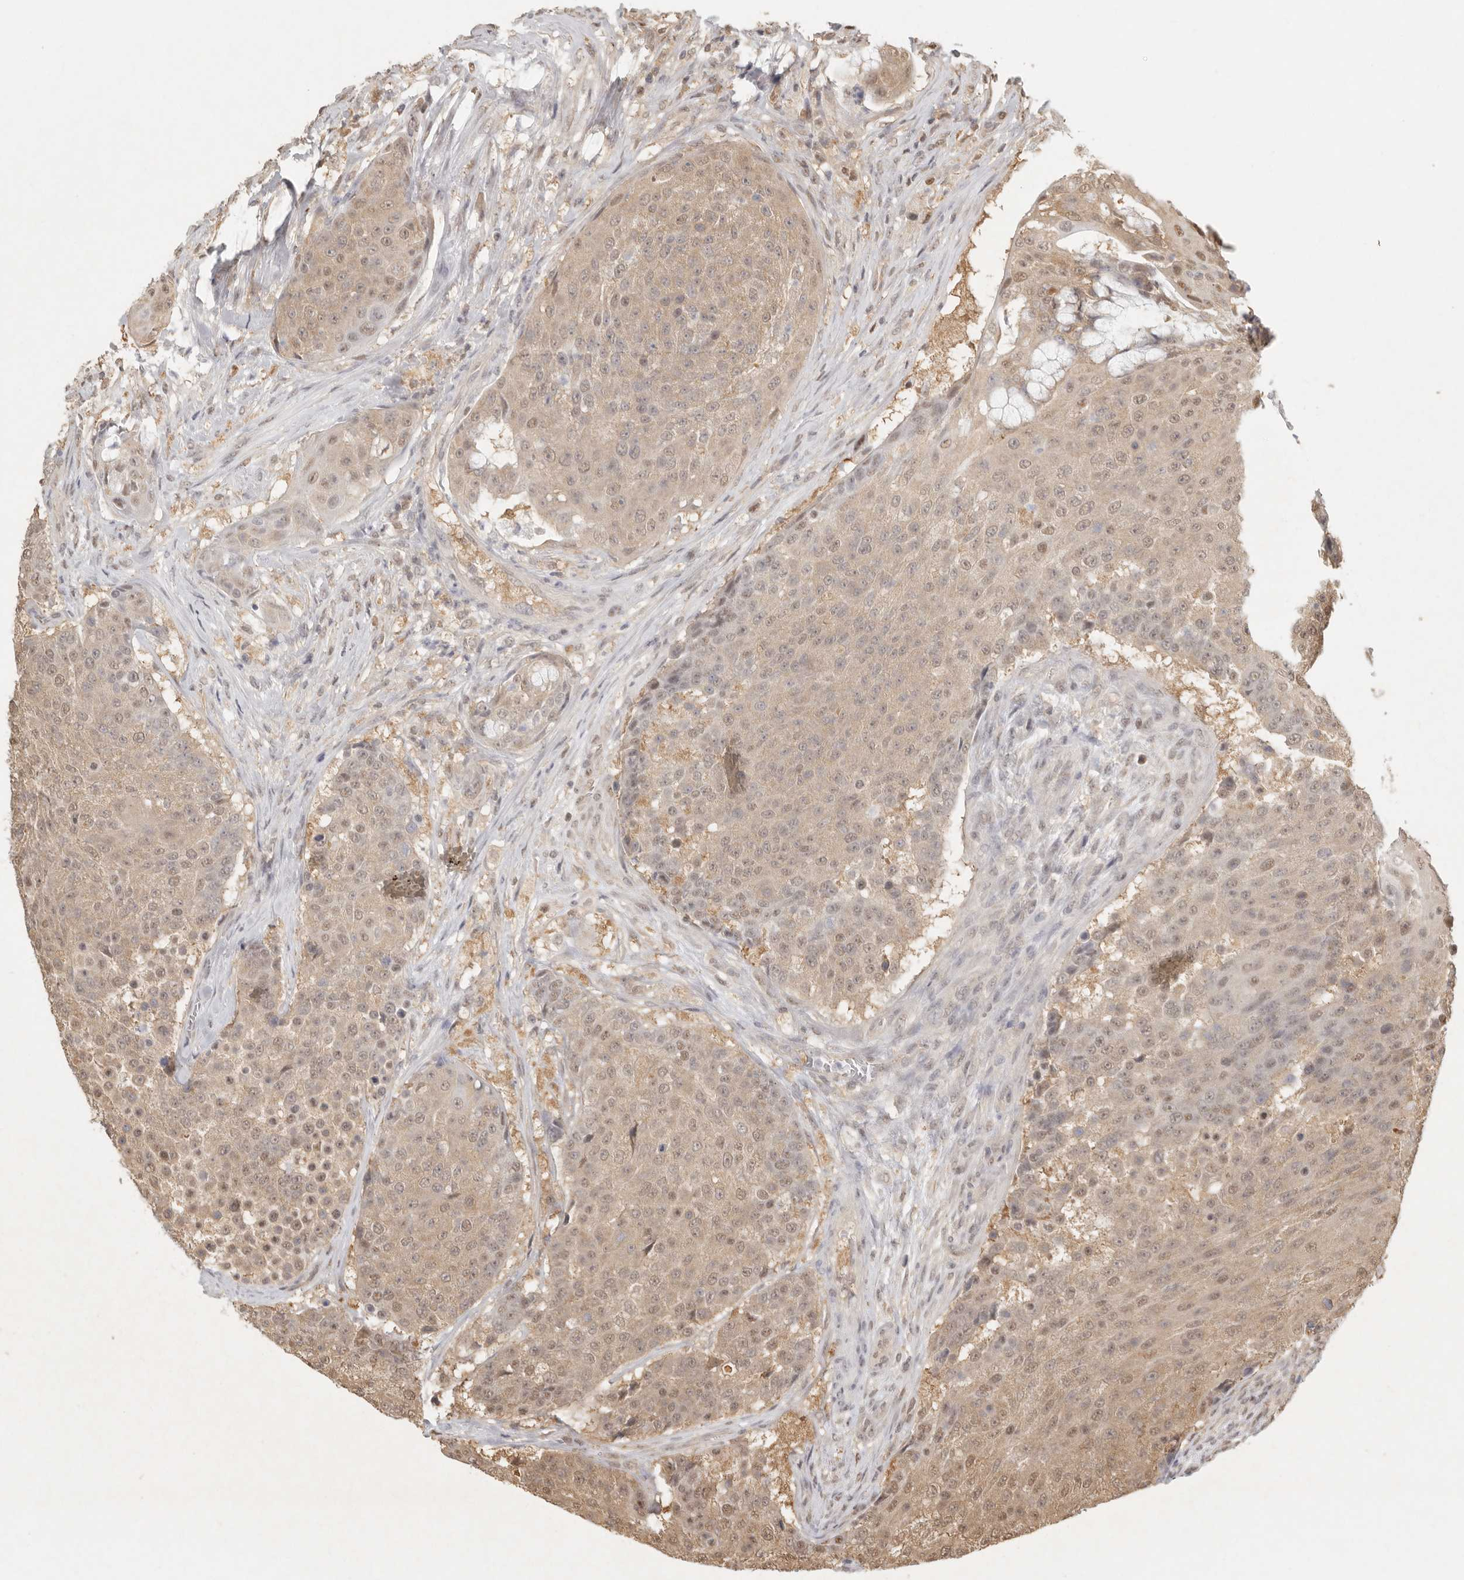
{"staining": {"intensity": "weak", "quantity": "25%-75%", "location": "cytoplasmic/membranous,nuclear"}, "tissue": "urothelial cancer", "cell_type": "Tumor cells", "image_type": "cancer", "snomed": [{"axis": "morphology", "description": "Urothelial carcinoma, High grade"}, {"axis": "topography", "description": "Urinary bladder"}], "caption": "A low amount of weak cytoplasmic/membranous and nuclear positivity is present in approximately 25%-75% of tumor cells in high-grade urothelial carcinoma tissue.", "gene": "PSMA5", "patient": {"sex": "female", "age": 63}}